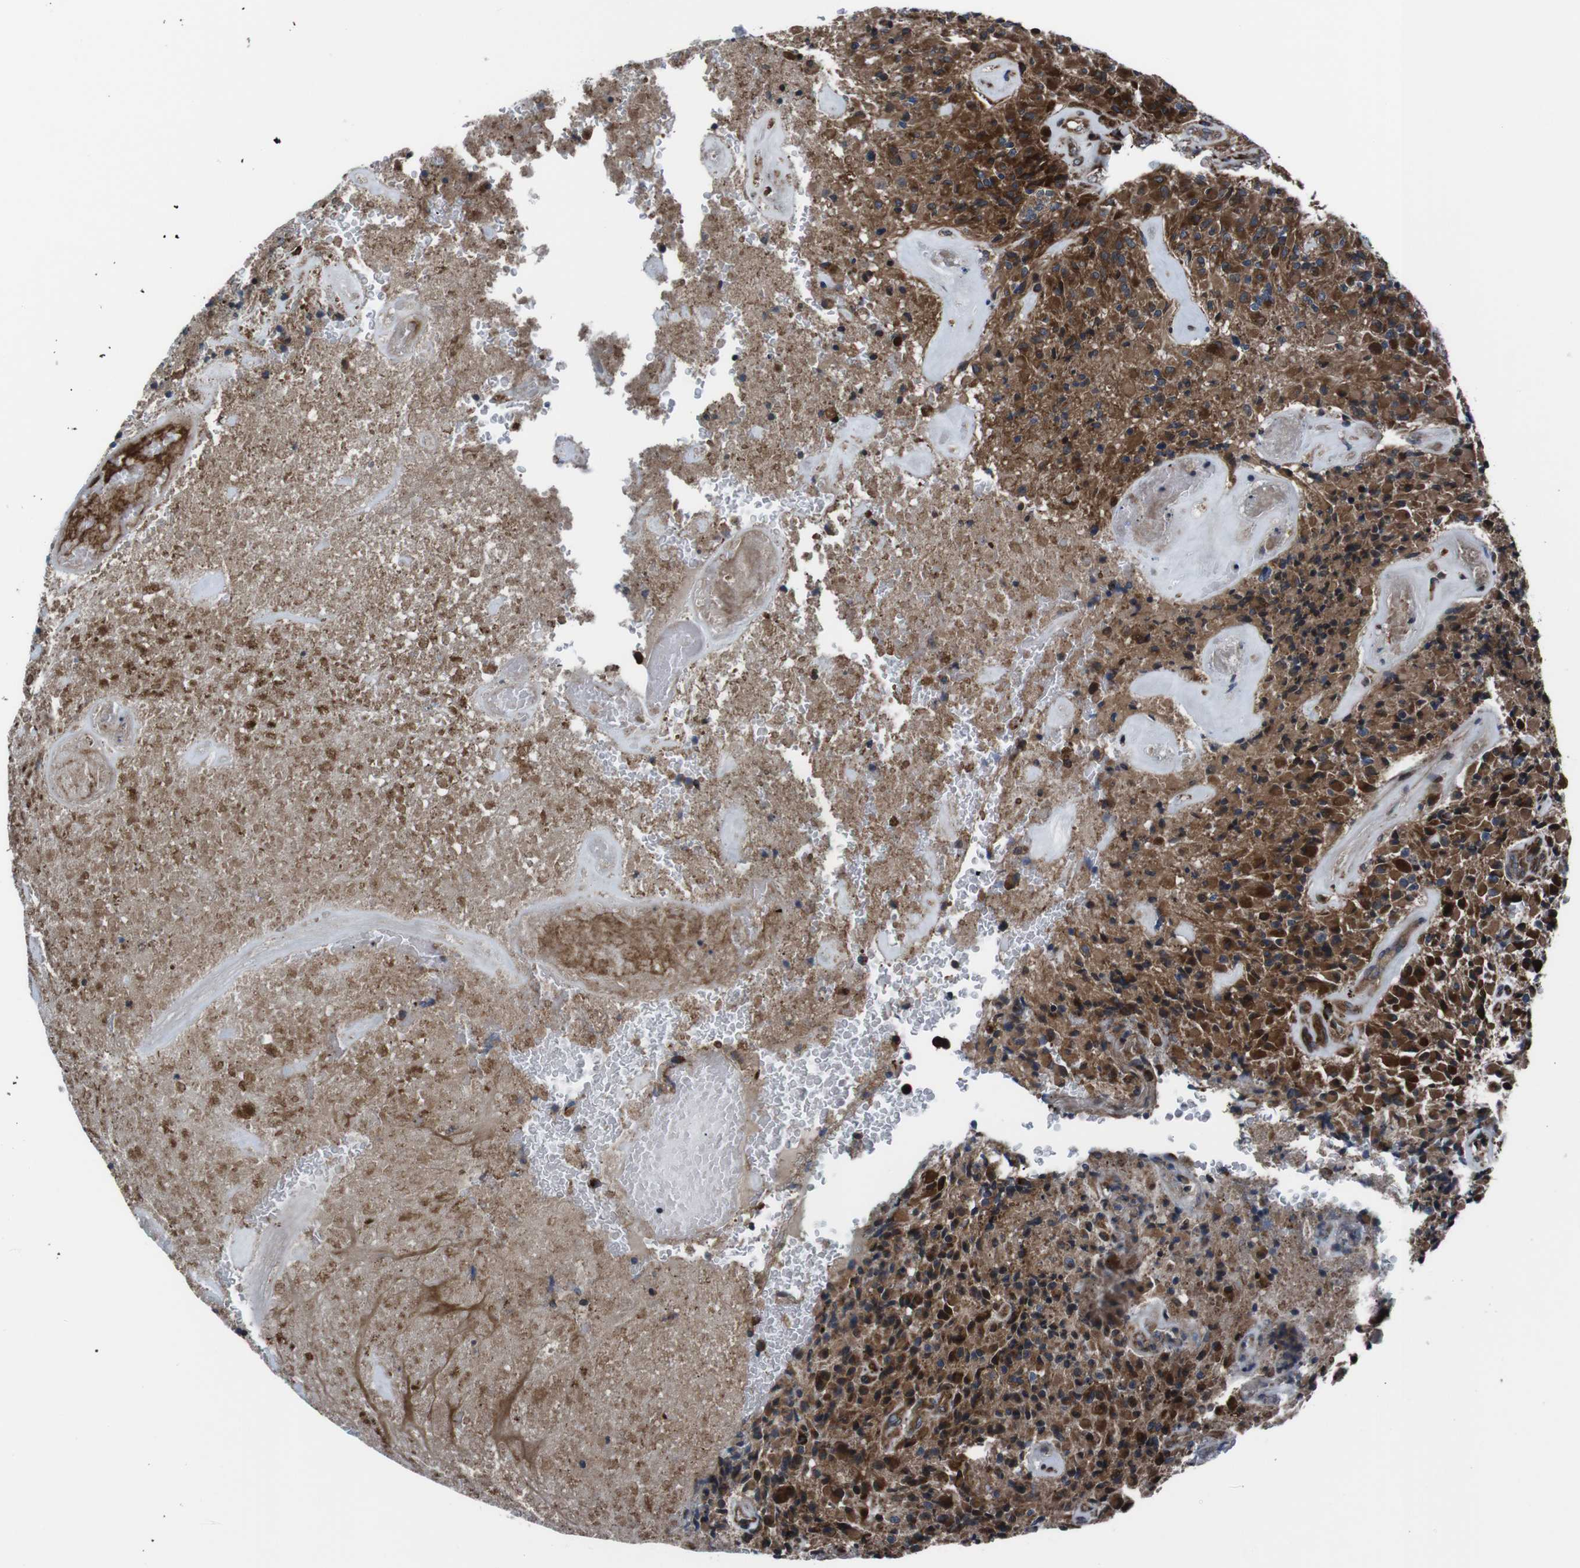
{"staining": {"intensity": "strong", "quantity": ">75%", "location": "cytoplasmic/membranous"}, "tissue": "glioma", "cell_type": "Tumor cells", "image_type": "cancer", "snomed": [{"axis": "morphology", "description": "Glioma, malignant, High grade"}, {"axis": "topography", "description": "Brain"}], "caption": "Tumor cells show high levels of strong cytoplasmic/membranous staining in approximately >75% of cells in glioma.", "gene": "EIF4A2", "patient": {"sex": "male", "age": 71}}